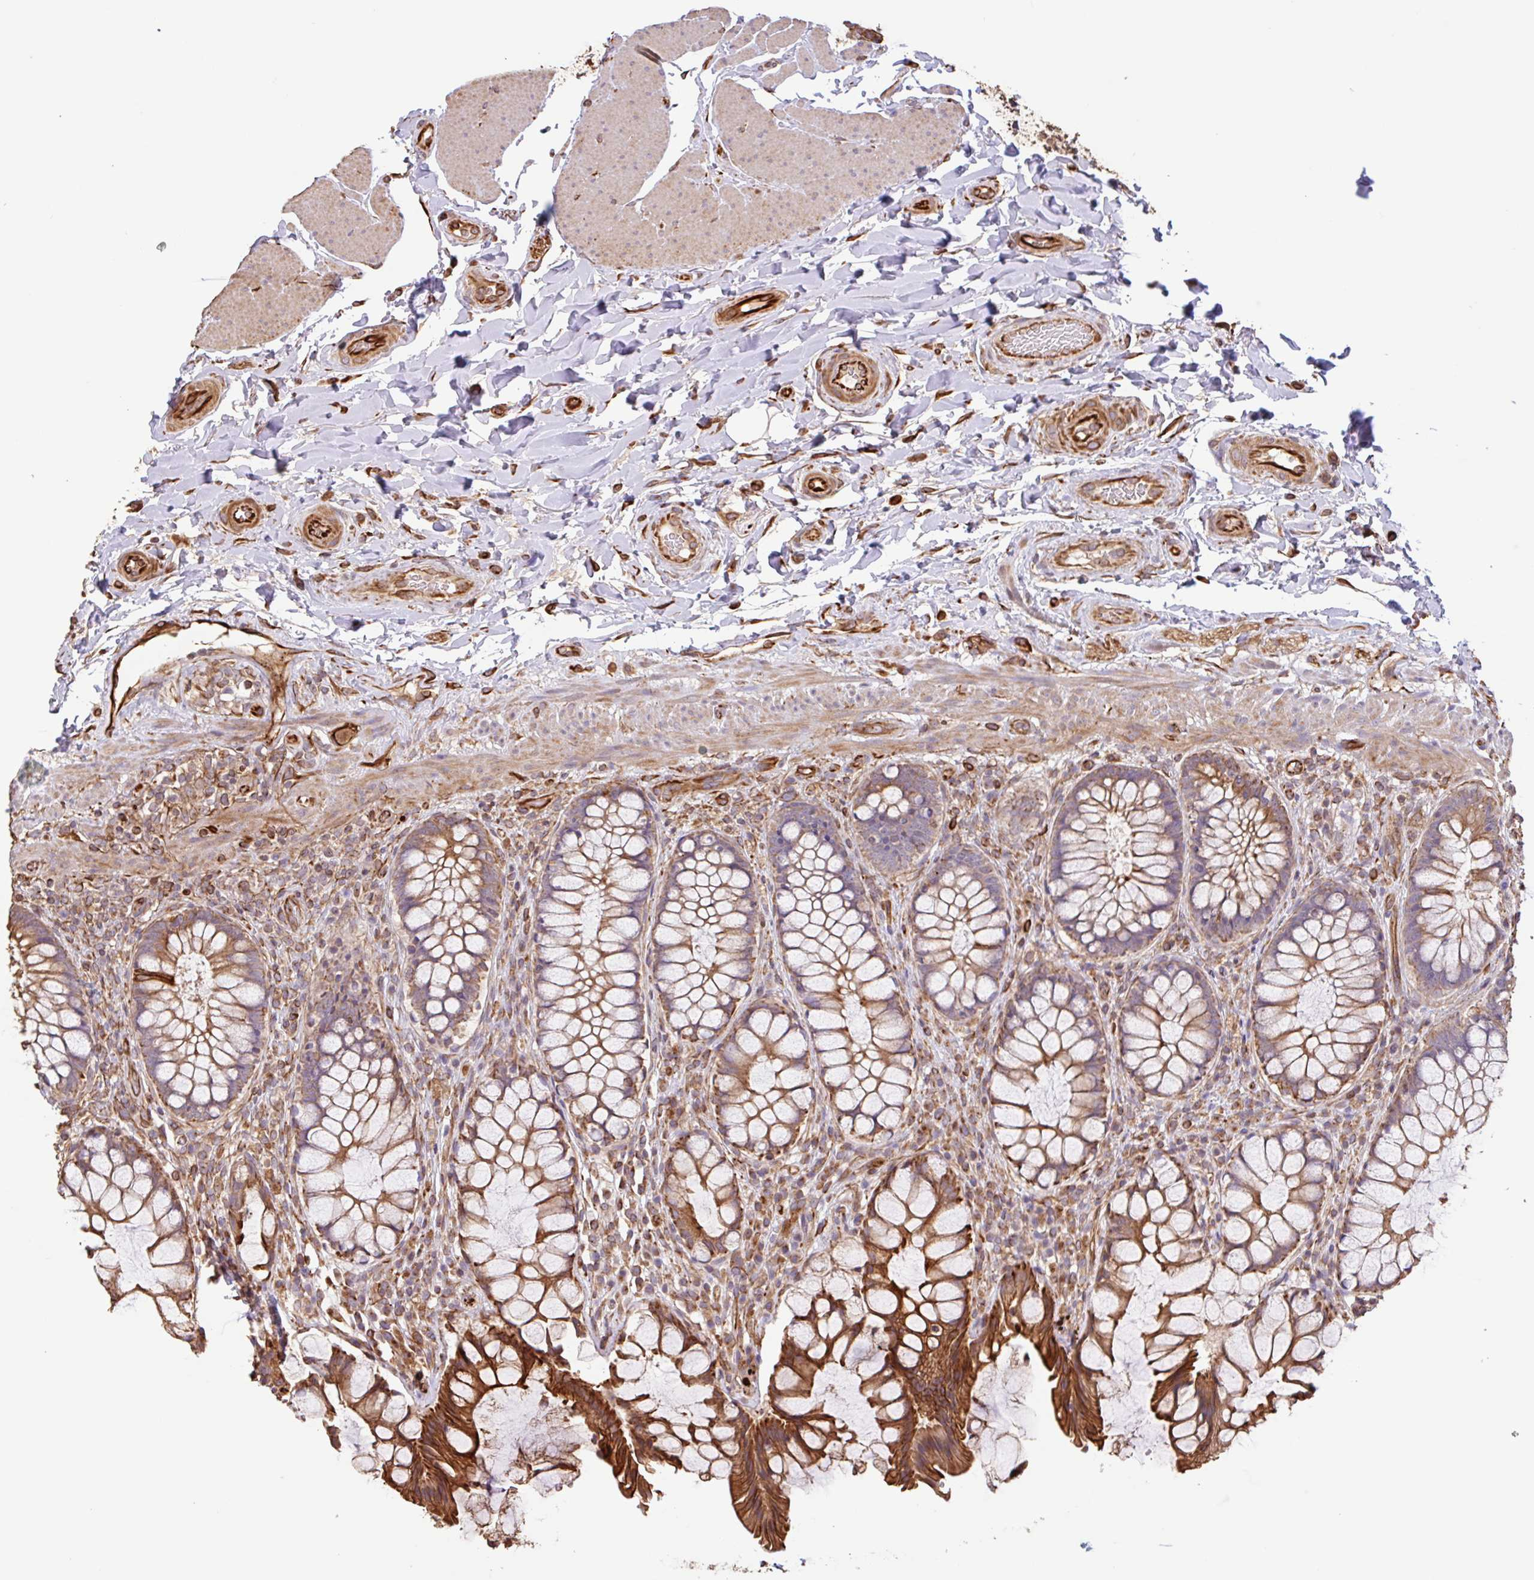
{"staining": {"intensity": "strong", "quantity": "25%-75%", "location": "cytoplasmic/membranous"}, "tissue": "rectum", "cell_type": "Glandular cells", "image_type": "normal", "snomed": [{"axis": "morphology", "description": "Normal tissue, NOS"}, {"axis": "topography", "description": "Rectum"}], "caption": "IHC (DAB (3,3'-diaminobenzidine)) staining of unremarkable human rectum shows strong cytoplasmic/membranous protein positivity in approximately 25%-75% of glandular cells.", "gene": "ZNF790", "patient": {"sex": "female", "age": 58}}